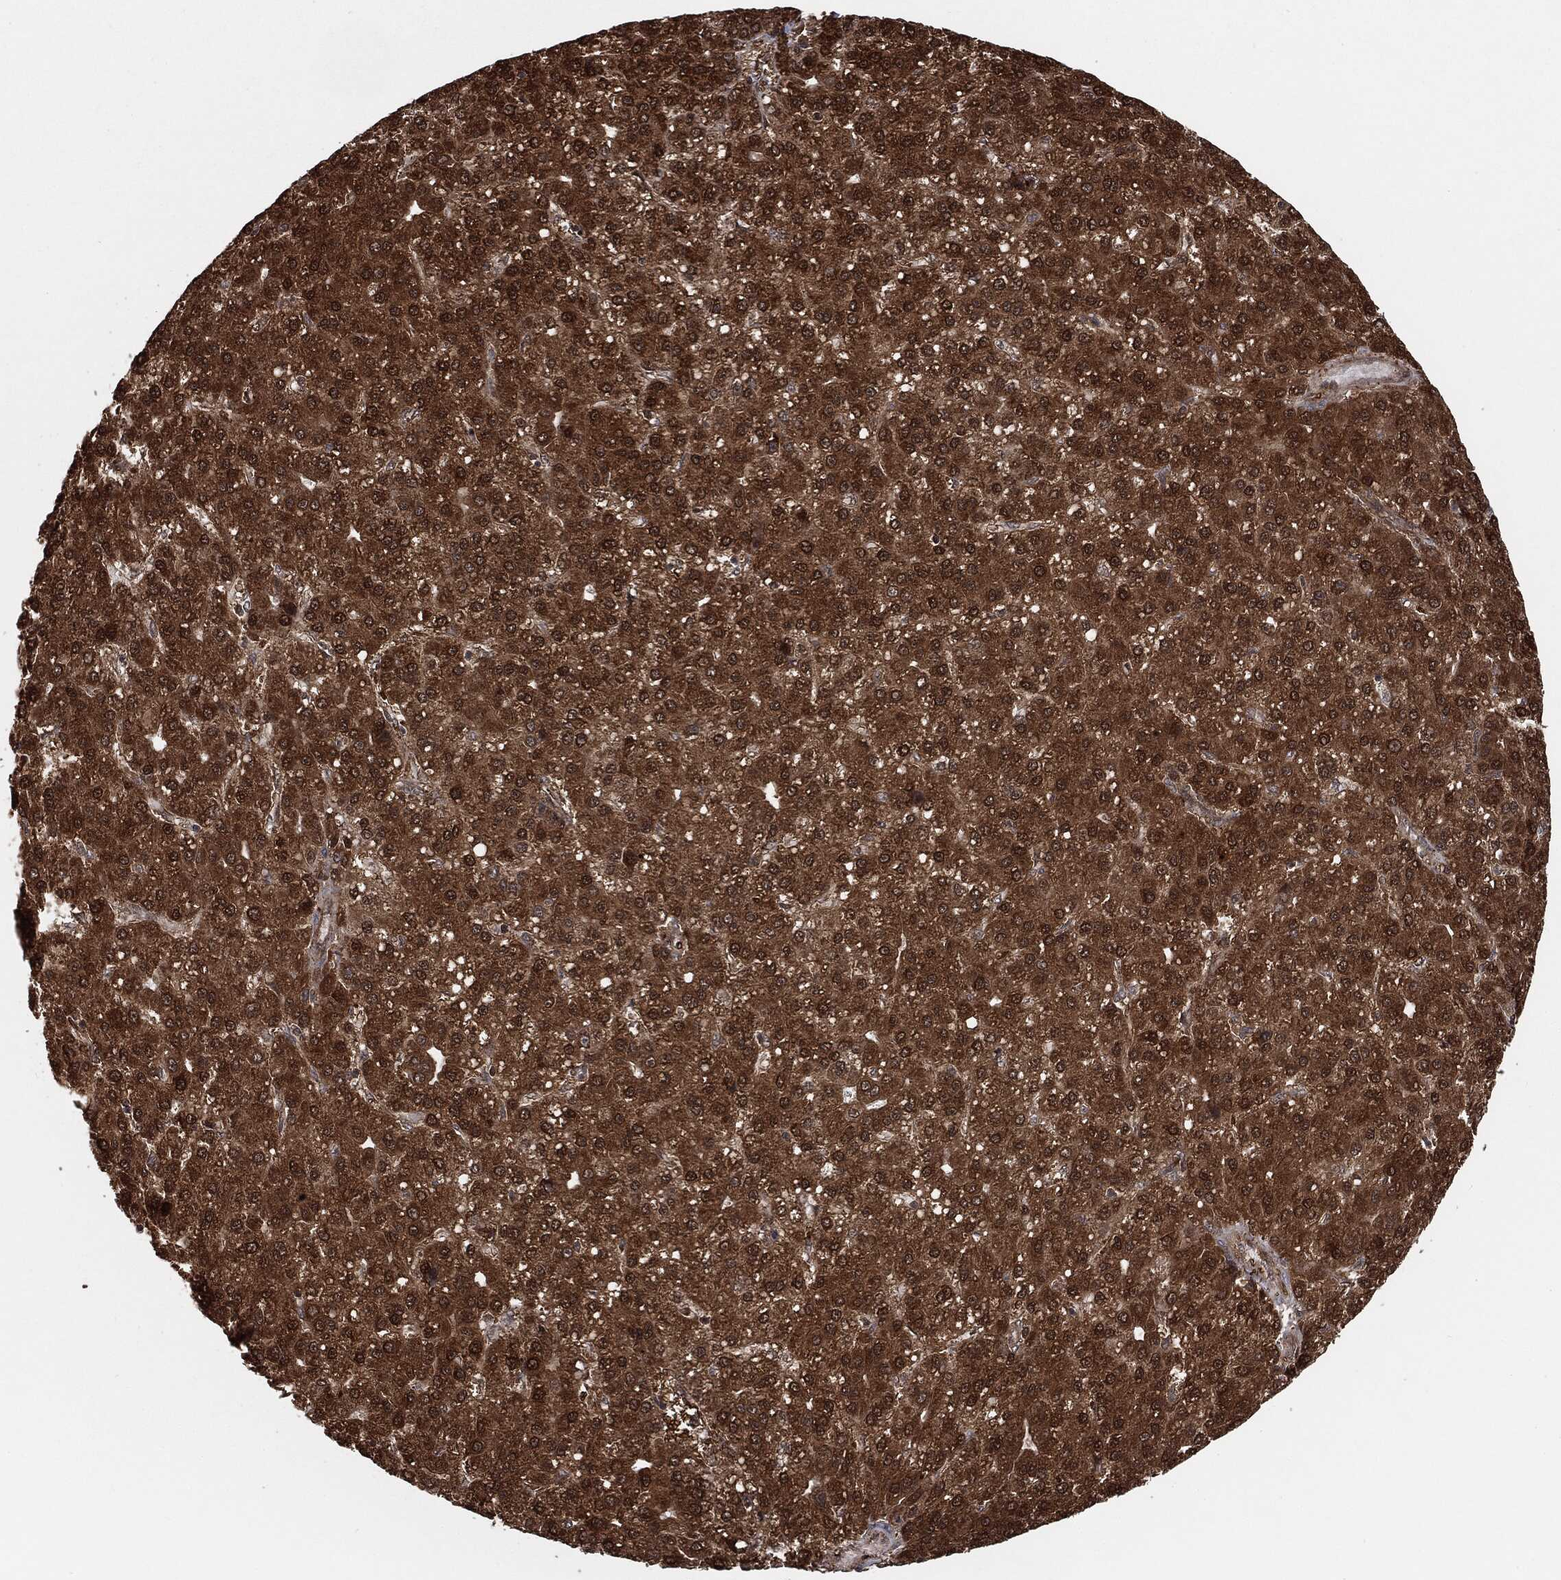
{"staining": {"intensity": "strong", "quantity": ">75%", "location": "cytoplasmic/membranous,nuclear"}, "tissue": "liver cancer", "cell_type": "Tumor cells", "image_type": "cancer", "snomed": [{"axis": "morphology", "description": "Carcinoma, Hepatocellular, NOS"}, {"axis": "topography", "description": "Liver"}], "caption": "Protein expression by IHC displays strong cytoplasmic/membranous and nuclear expression in approximately >75% of tumor cells in liver hepatocellular carcinoma.", "gene": "CUTA", "patient": {"sex": "male", "age": 67}}